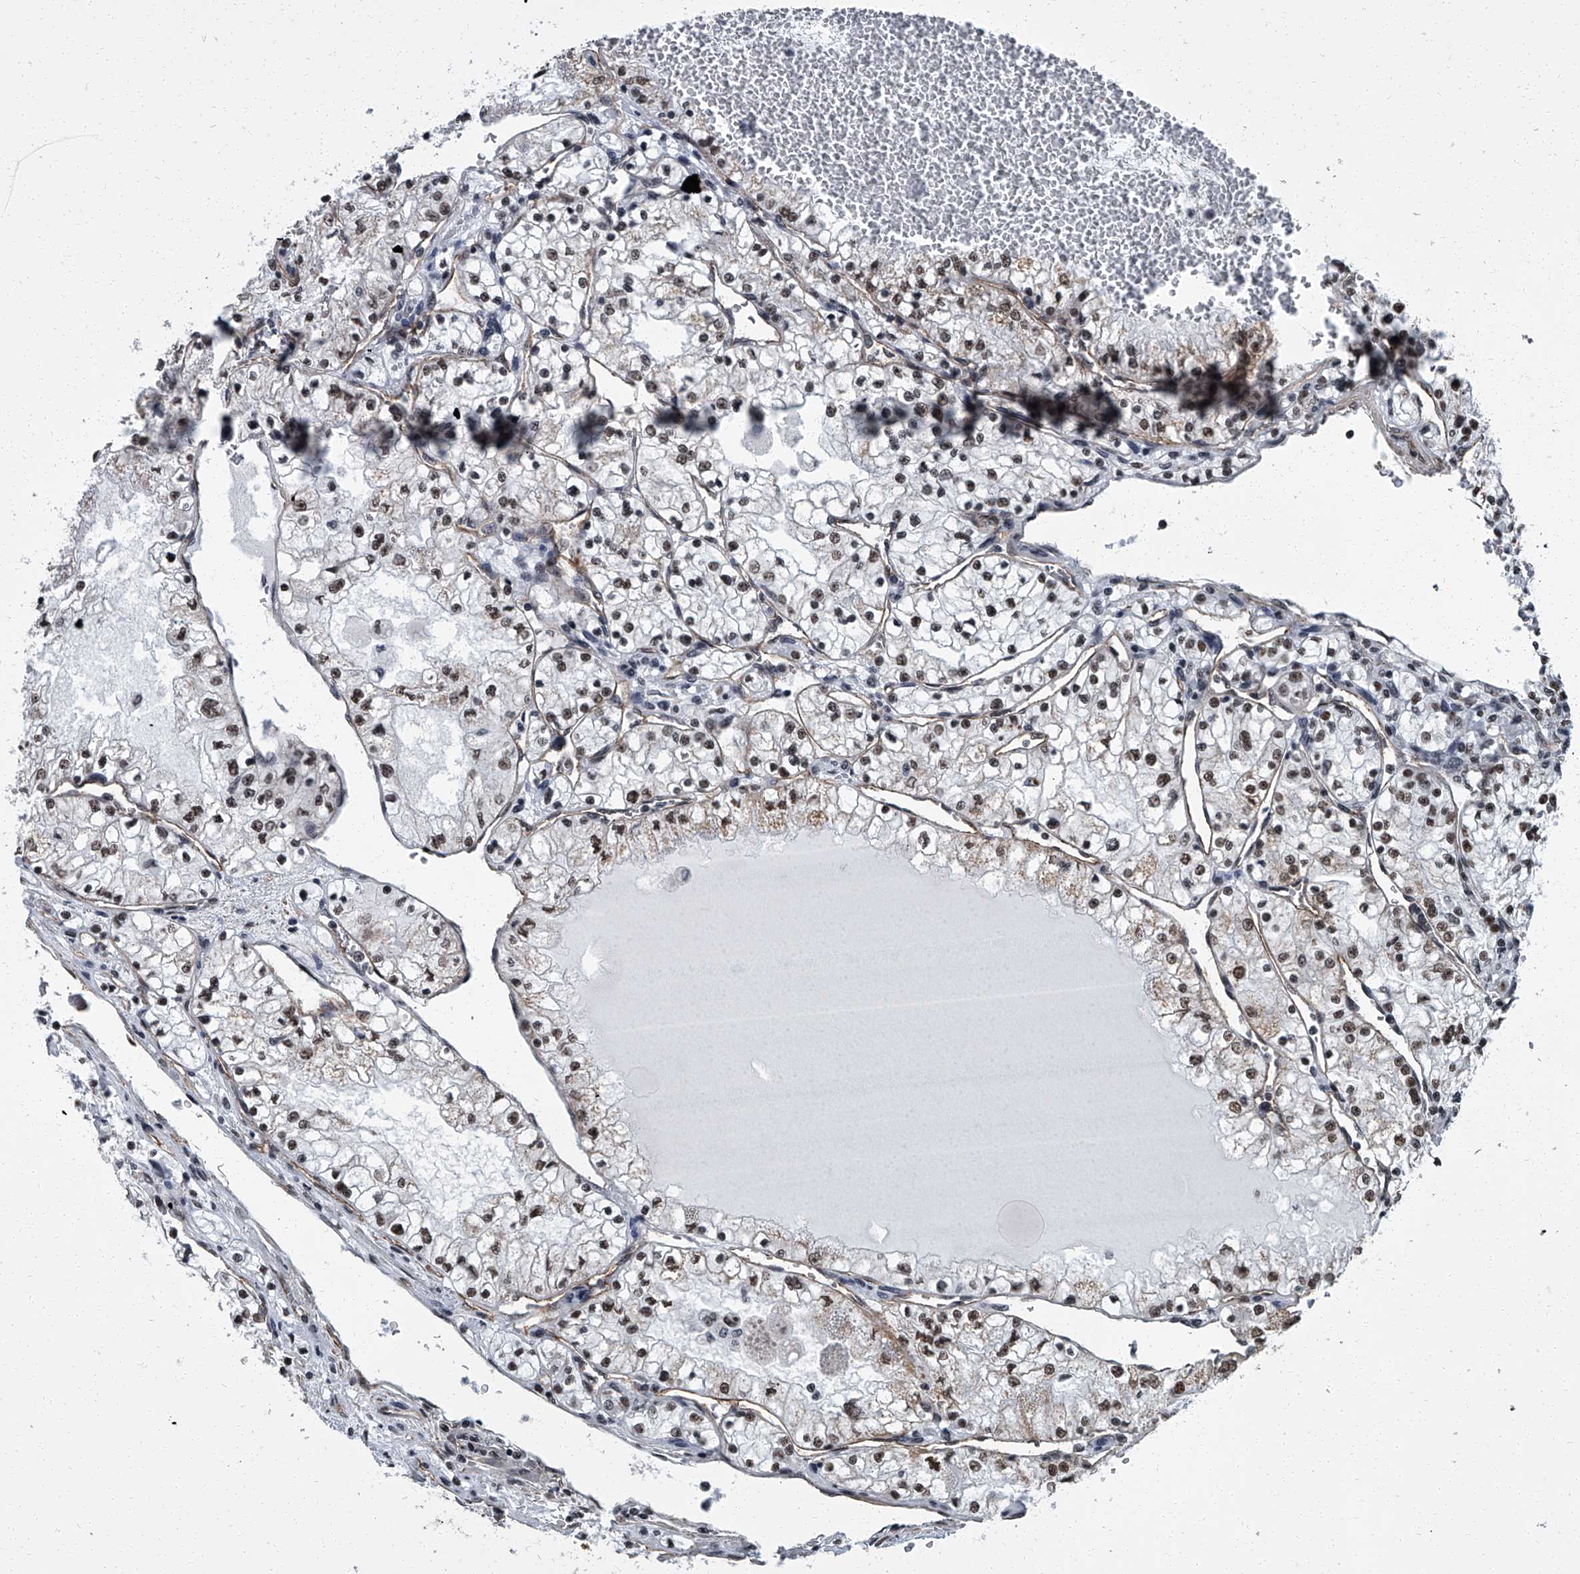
{"staining": {"intensity": "moderate", "quantity": ">75%", "location": "nuclear"}, "tissue": "renal cancer", "cell_type": "Tumor cells", "image_type": "cancer", "snomed": [{"axis": "morphology", "description": "Normal tissue, NOS"}, {"axis": "morphology", "description": "Adenocarcinoma, NOS"}, {"axis": "topography", "description": "Kidney"}], "caption": "Immunohistochemical staining of human adenocarcinoma (renal) reveals moderate nuclear protein positivity in about >75% of tumor cells.", "gene": "ZNF518B", "patient": {"sex": "male", "age": 68}}